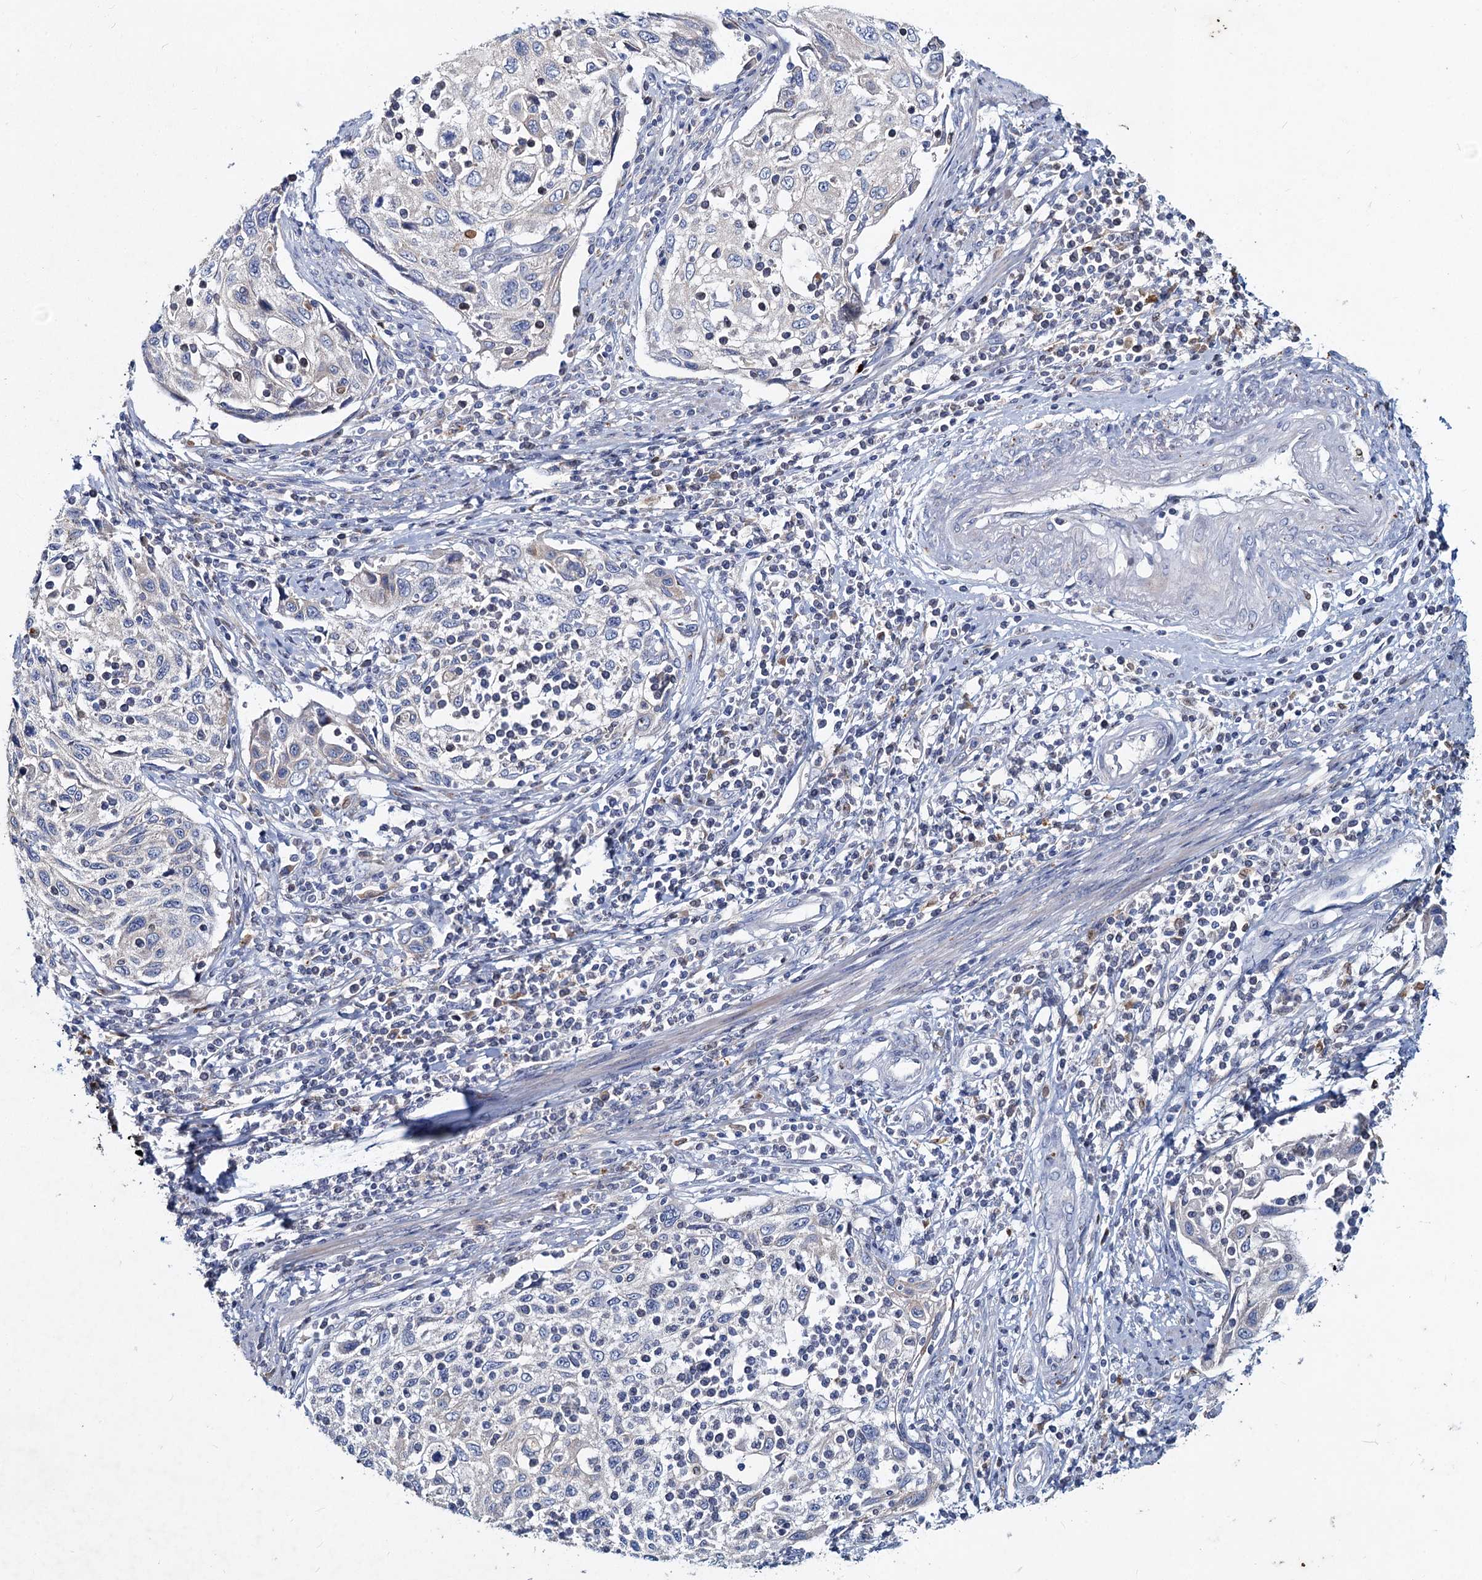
{"staining": {"intensity": "negative", "quantity": "none", "location": "none"}, "tissue": "cervical cancer", "cell_type": "Tumor cells", "image_type": "cancer", "snomed": [{"axis": "morphology", "description": "Squamous cell carcinoma, NOS"}, {"axis": "topography", "description": "Cervix"}], "caption": "This is an immunohistochemistry (IHC) image of human cervical squamous cell carcinoma. There is no expression in tumor cells.", "gene": "TMX2", "patient": {"sex": "female", "age": 70}}